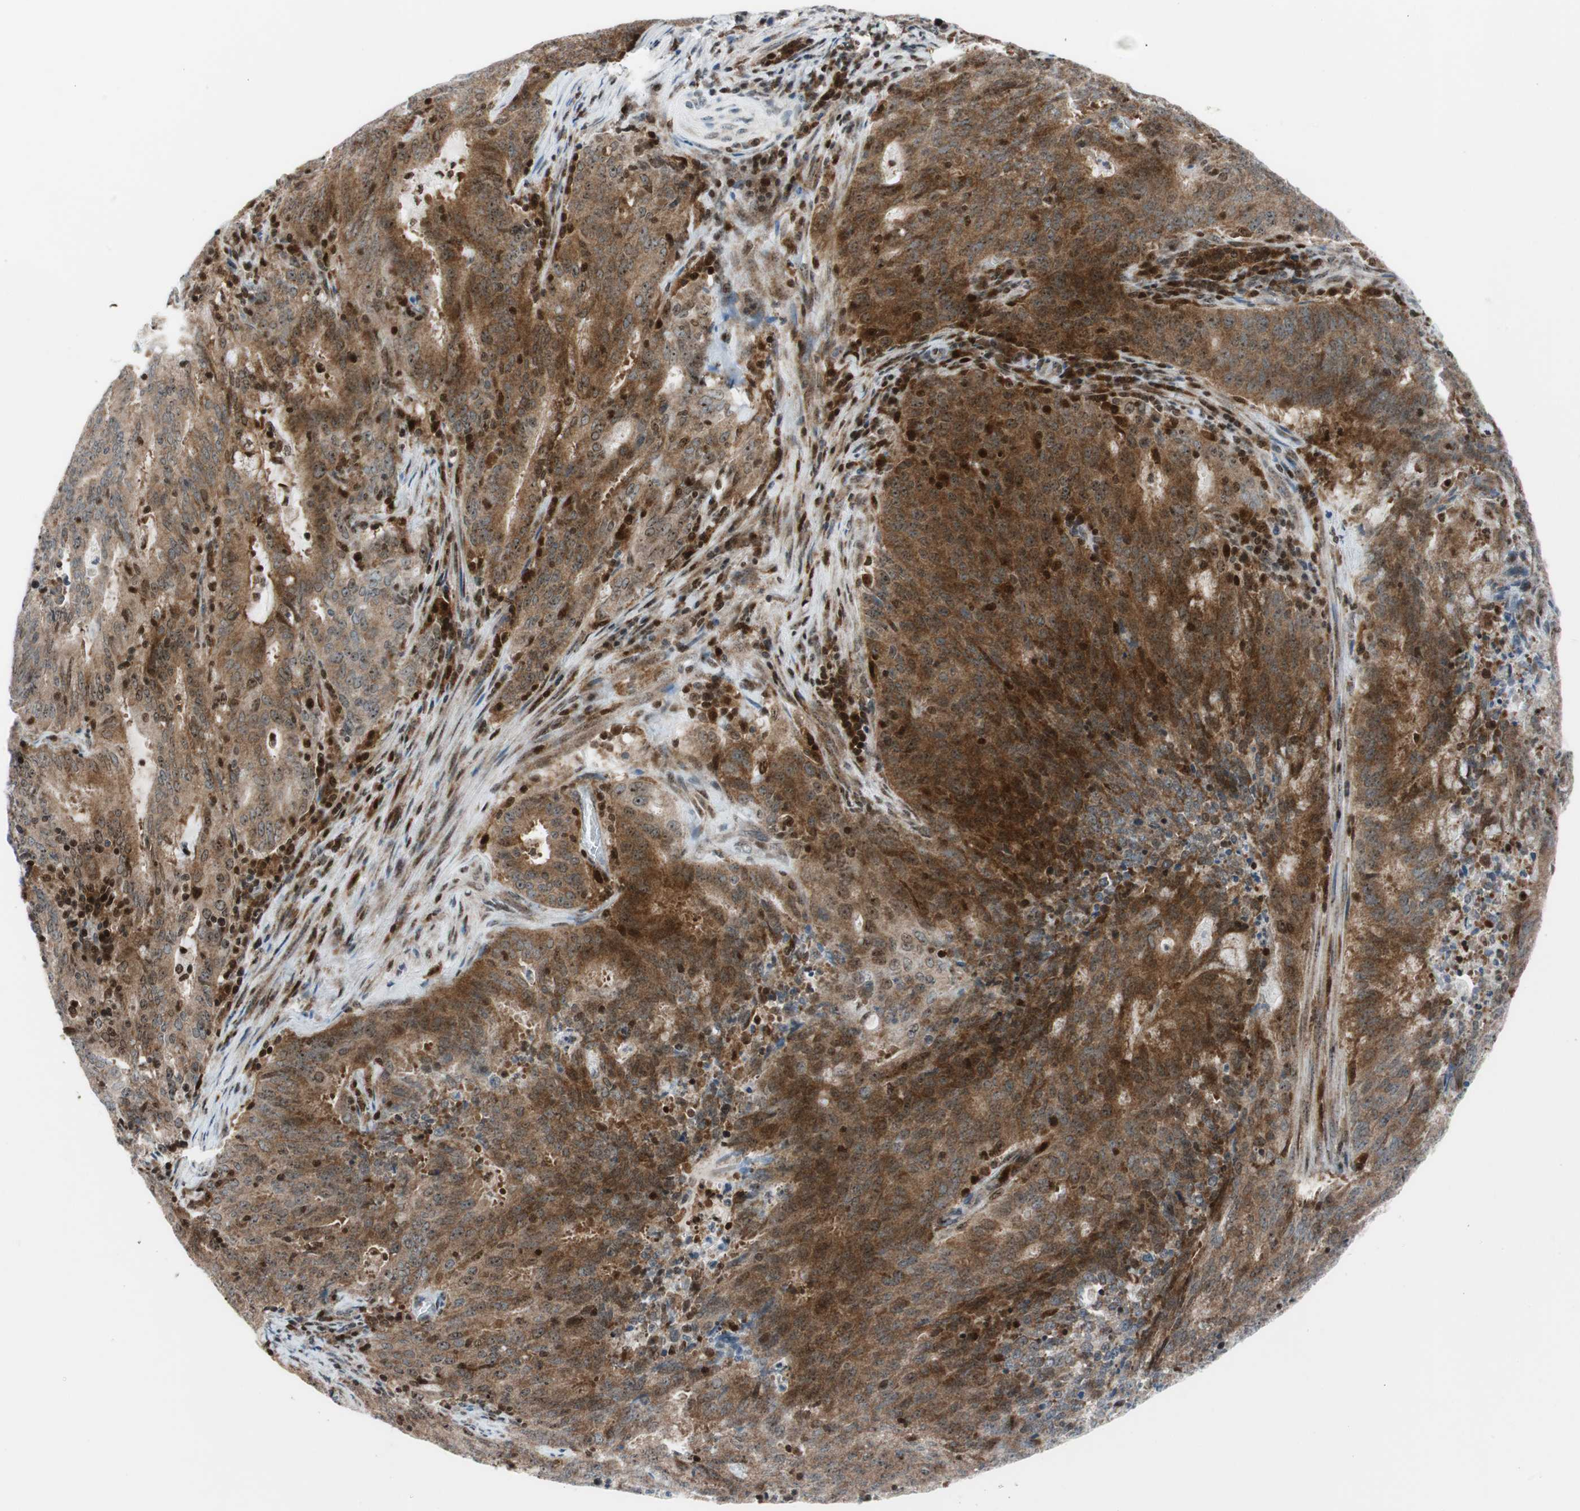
{"staining": {"intensity": "moderate", "quantity": ">75%", "location": "cytoplasmic/membranous"}, "tissue": "cervical cancer", "cell_type": "Tumor cells", "image_type": "cancer", "snomed": [{"axis": "morphology", "description": "Adenocarcinoma, NOS"}, {"axis": "topography", "description": "Cervix"}], "caption": "Brown immunohistochemical staining in cervical cancer demonstrates moderate cytoplasmic/membranous staining in approximately >75% of tumor cells.", "gene": "RGS10", "patient": {"sex": "female", "age": 44}}